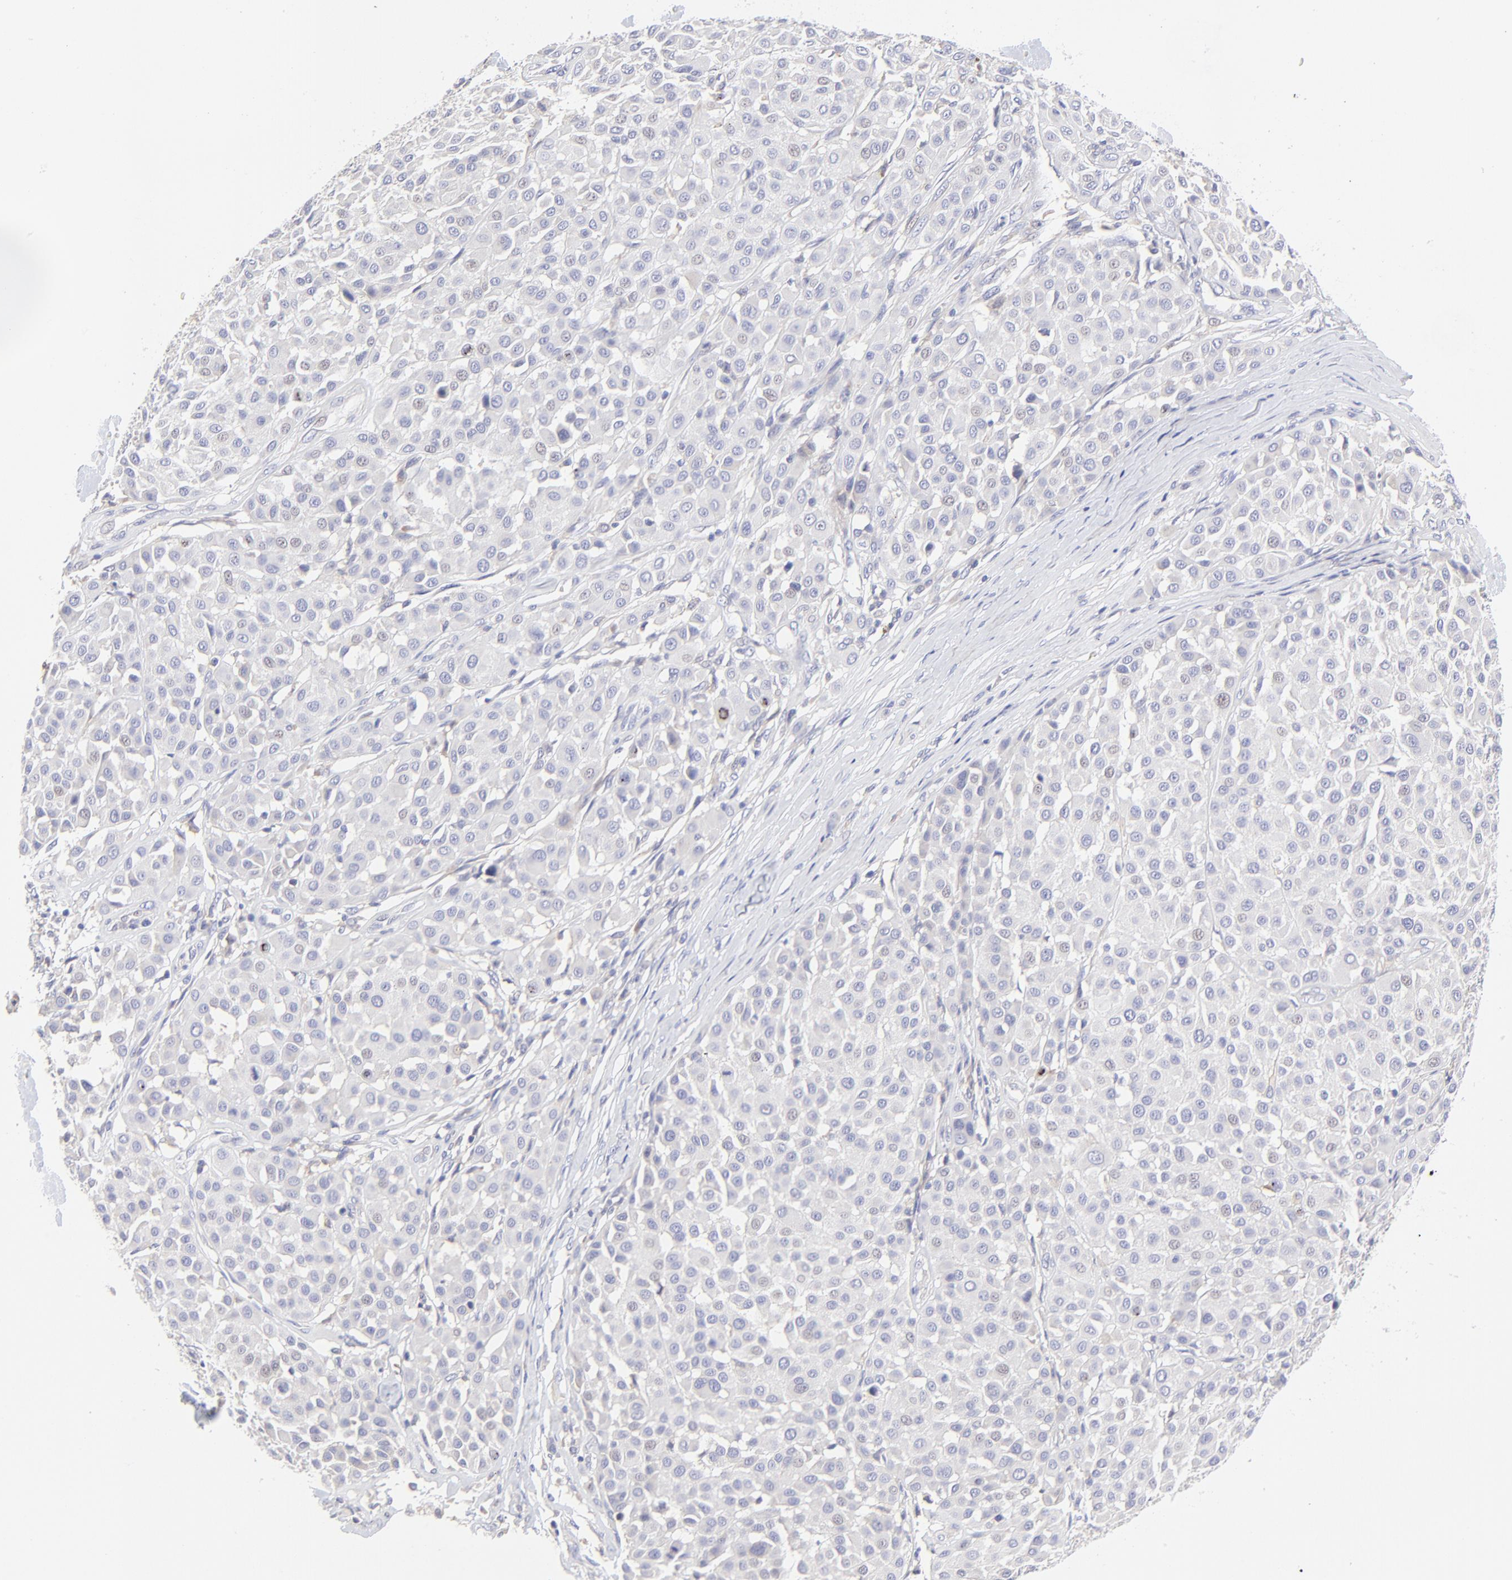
{"staining": {"intensity": "negative", "quantity": "none", "location": "none"}, "tissue": "melanoma", "cell_type": "Tumor cells", "image_type": "cancer", "snomed": [{"axis": "morphology", "description": "Malignant melanoma, Metastatic site"}, {"axis": "topography", "description": "Soft tissue"}], "caption": "High power microscopy histopathology image of an immunohistochemistry image of melanoma, revealing no significant expression in tumor cells. (DAB (3,3'-diaminobenzidine) immunohistochemistry (IHC) visualized using brightfield microscopy, high magnification).", "gene": "LHFPL1", "patient": {"sex": "male", "age": 41}}